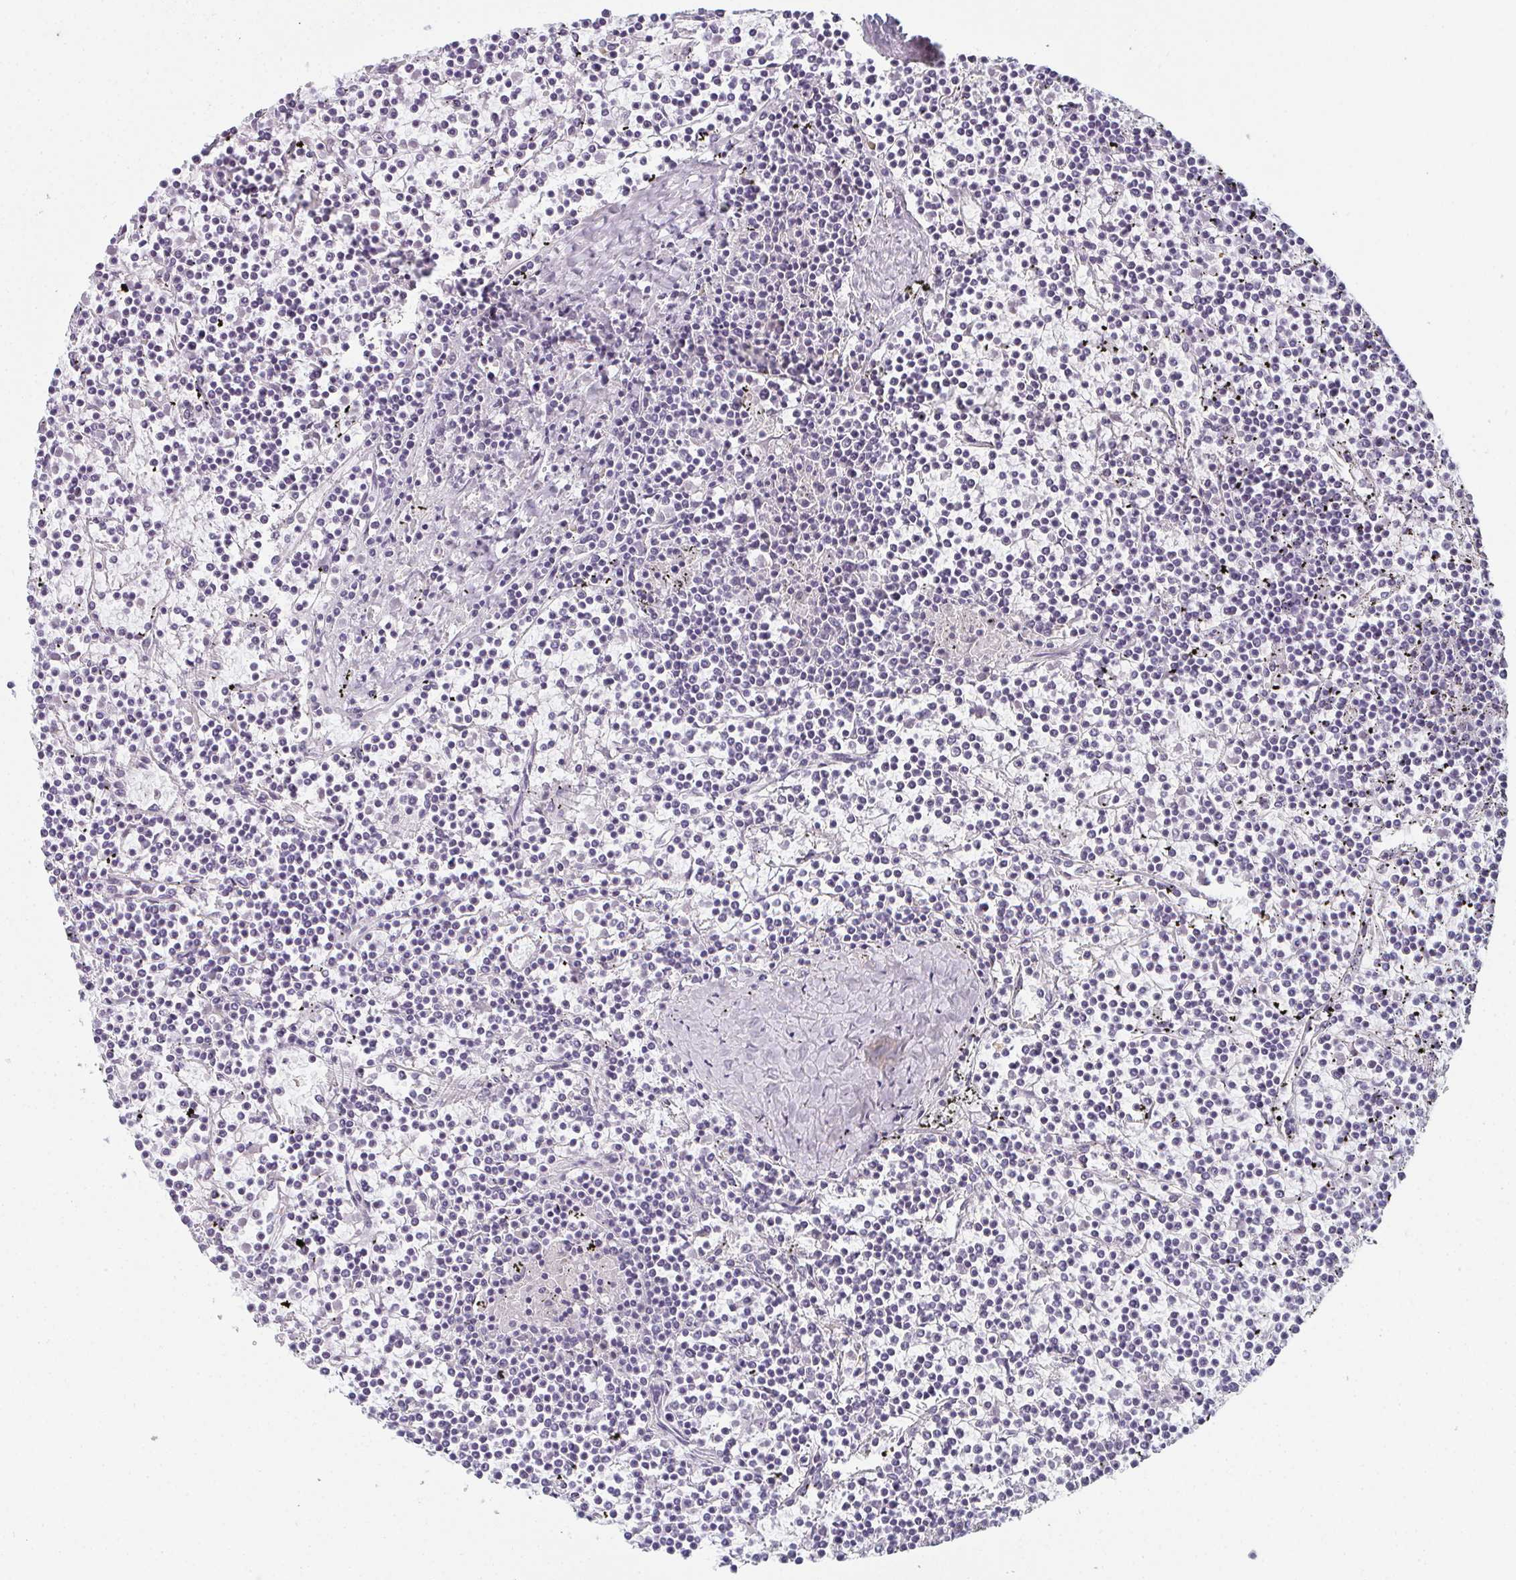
{"staining": {"intensity": "negative", "quantity": "none", "location": "none"}, "tissue": "lymphoma", "cell_type": "Tumor cells", "image_type": "cancer", "snomed": [{"axis": "morphology", "description": "Malignant lymphoma, non-Hodgkin's type, Low grade"}, {"axis": "topography", "description": "Spleen"}], "caption": "This is an immunohistochemistry (IHC) photomicrograph of human low-grade malignant lymphoma, non-Hodgkin's type. There is no staining in tumor cells.", "gene": "PYCR3", "patient": {"sex": "female", "age": 19}}